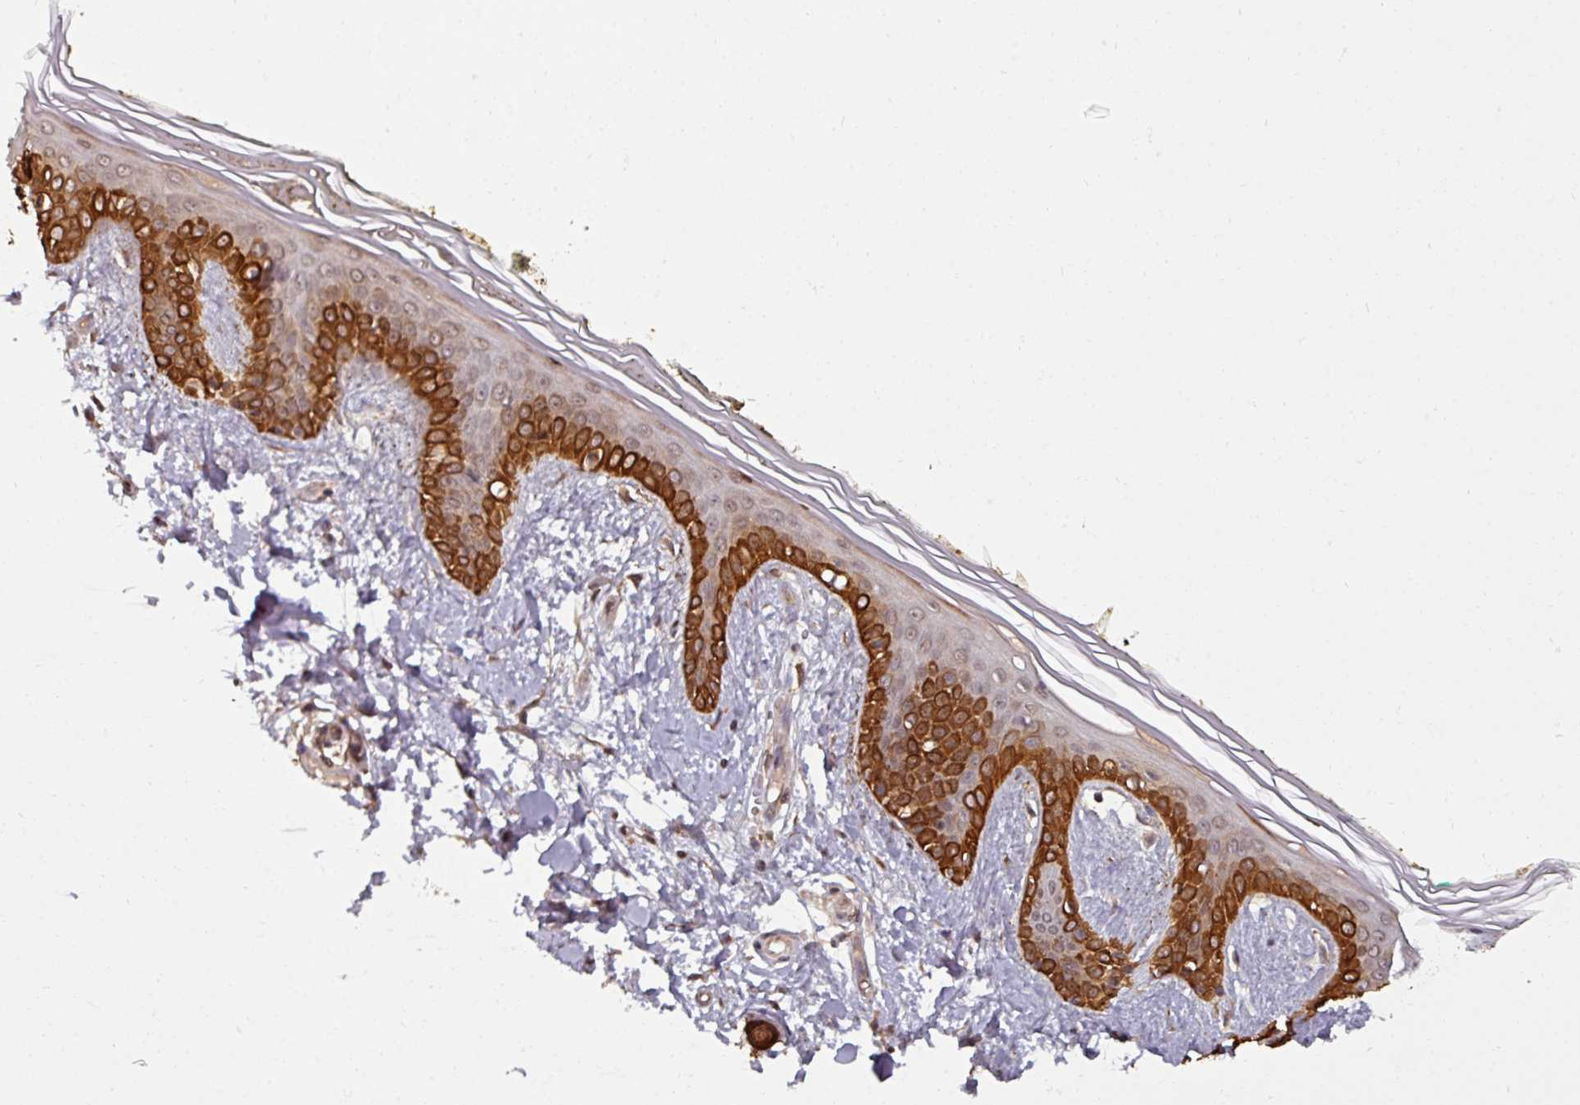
{"staining": {"intensity": "moderate", "quantity": "25%-75%", "location": "cytoplasmic/membranous,nuclear"}, "tissue": "skin", "cell_type": "Fibroblasts", "image_type": "normal", "snomed": [{"axis": "morphology", "description": "Normal tissue, NOS"}, {"axis": "topography", "description": "Skin"}], "caption": "Skin stained for a protein (brown) displays moderate cytoplasmic/membranous,nuclear positive expression in about 25%-75% of fibroblasts.", "gene": "SWI5", "patient": {"sex": "female", "age": 34}}